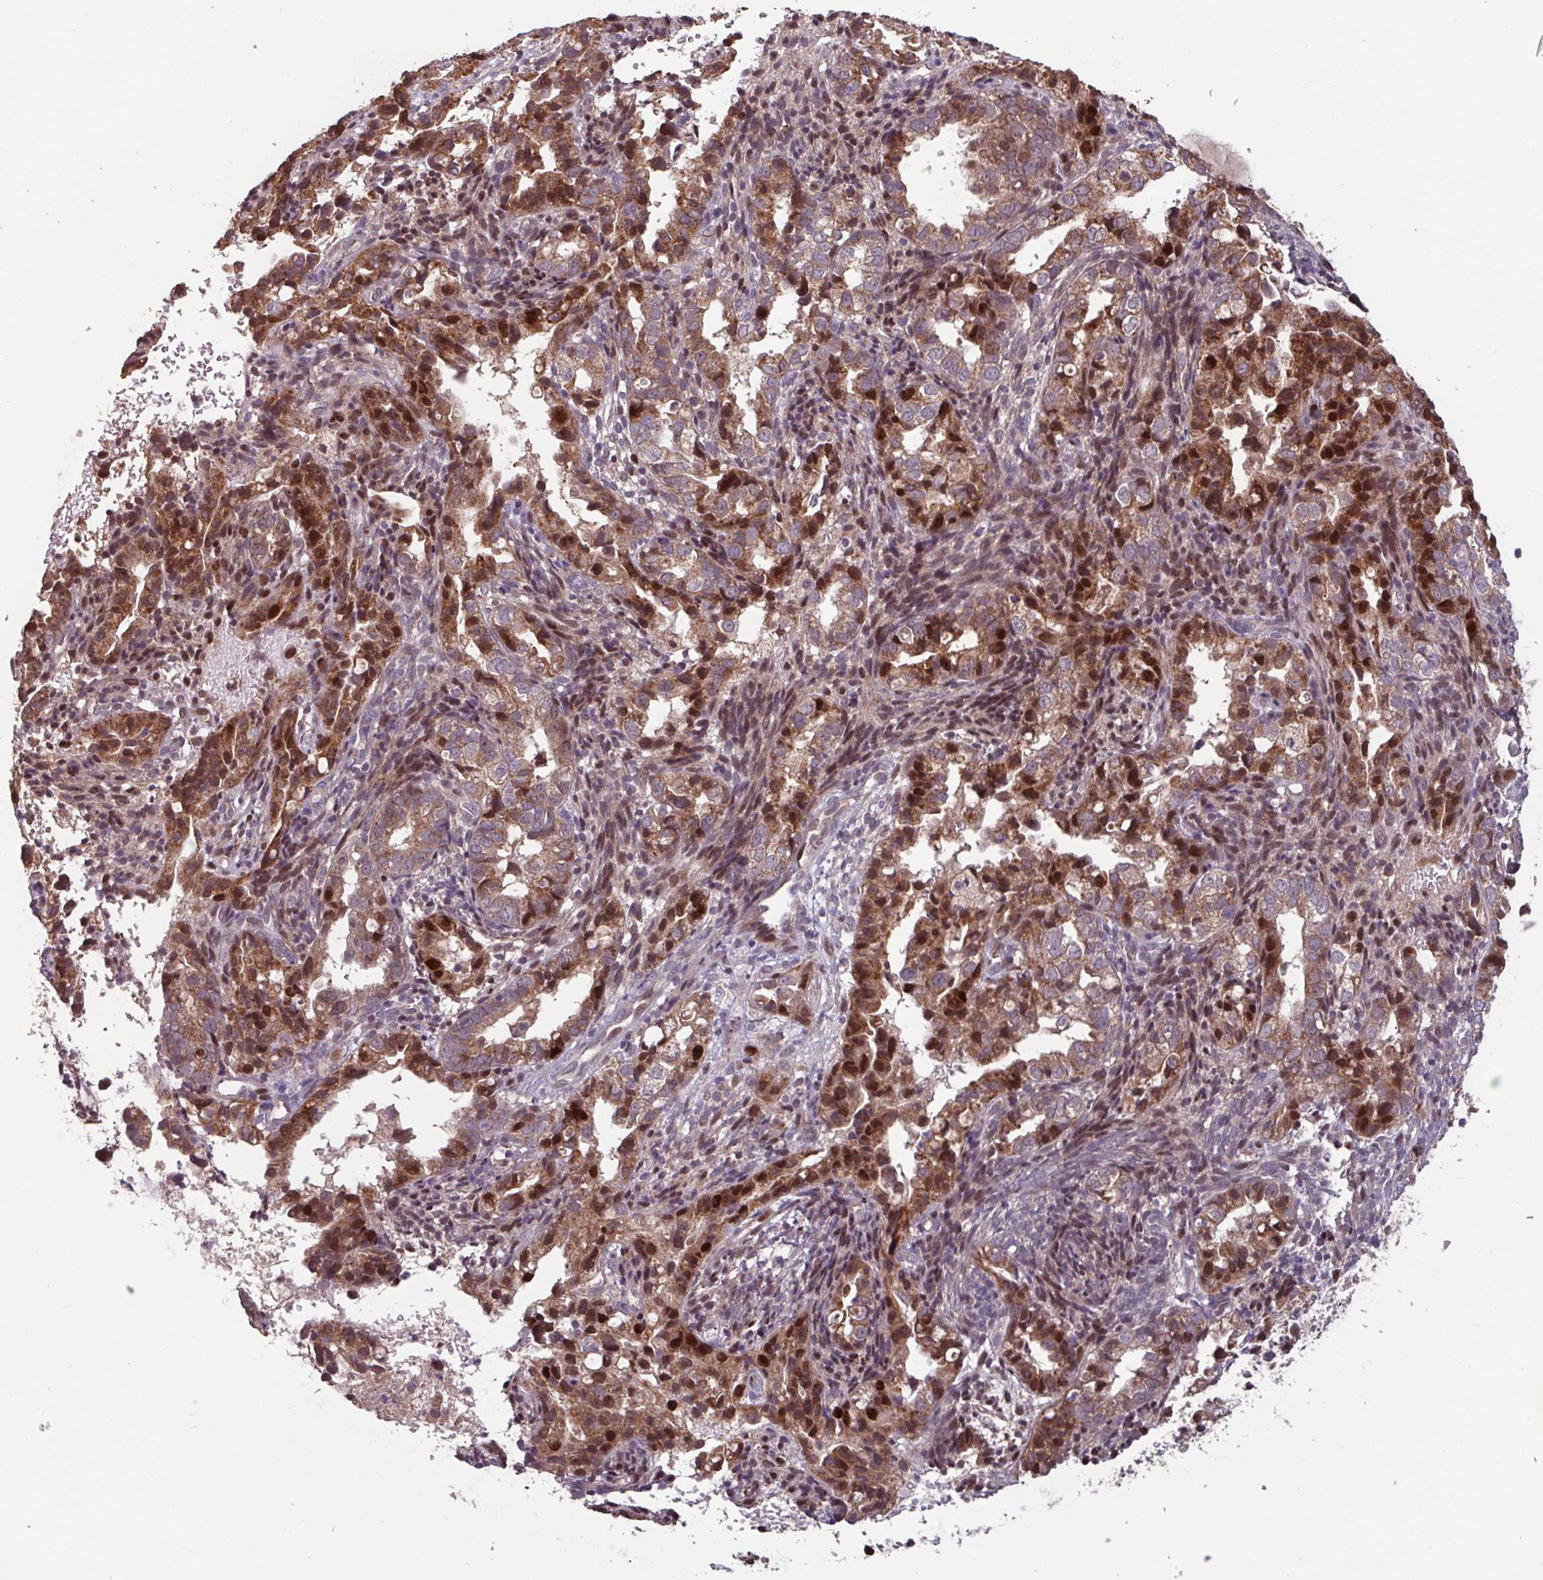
{"staining": {"intensity": "strong", "quantity": ">75%", "location": "cytoplasmic/membranous,nuclear"}, "tissue": "endometrial cancer", "cell_type": "Tumor cells", "image_type": "cancer", "snomed": [{"axis": "morphology", "description": "Adenocarcinoma, NOS"}, {"axis": "topography", "description": "Endometrium"}], "caption": "Brown immunohistochemical staining in endometrial cancer shows strong cytoplasmic/membranous and nuclear positivity in approximately >75% of tumor cells.", "gene": "TMEM88", "patient": {"sex": "female", "age": 57}}